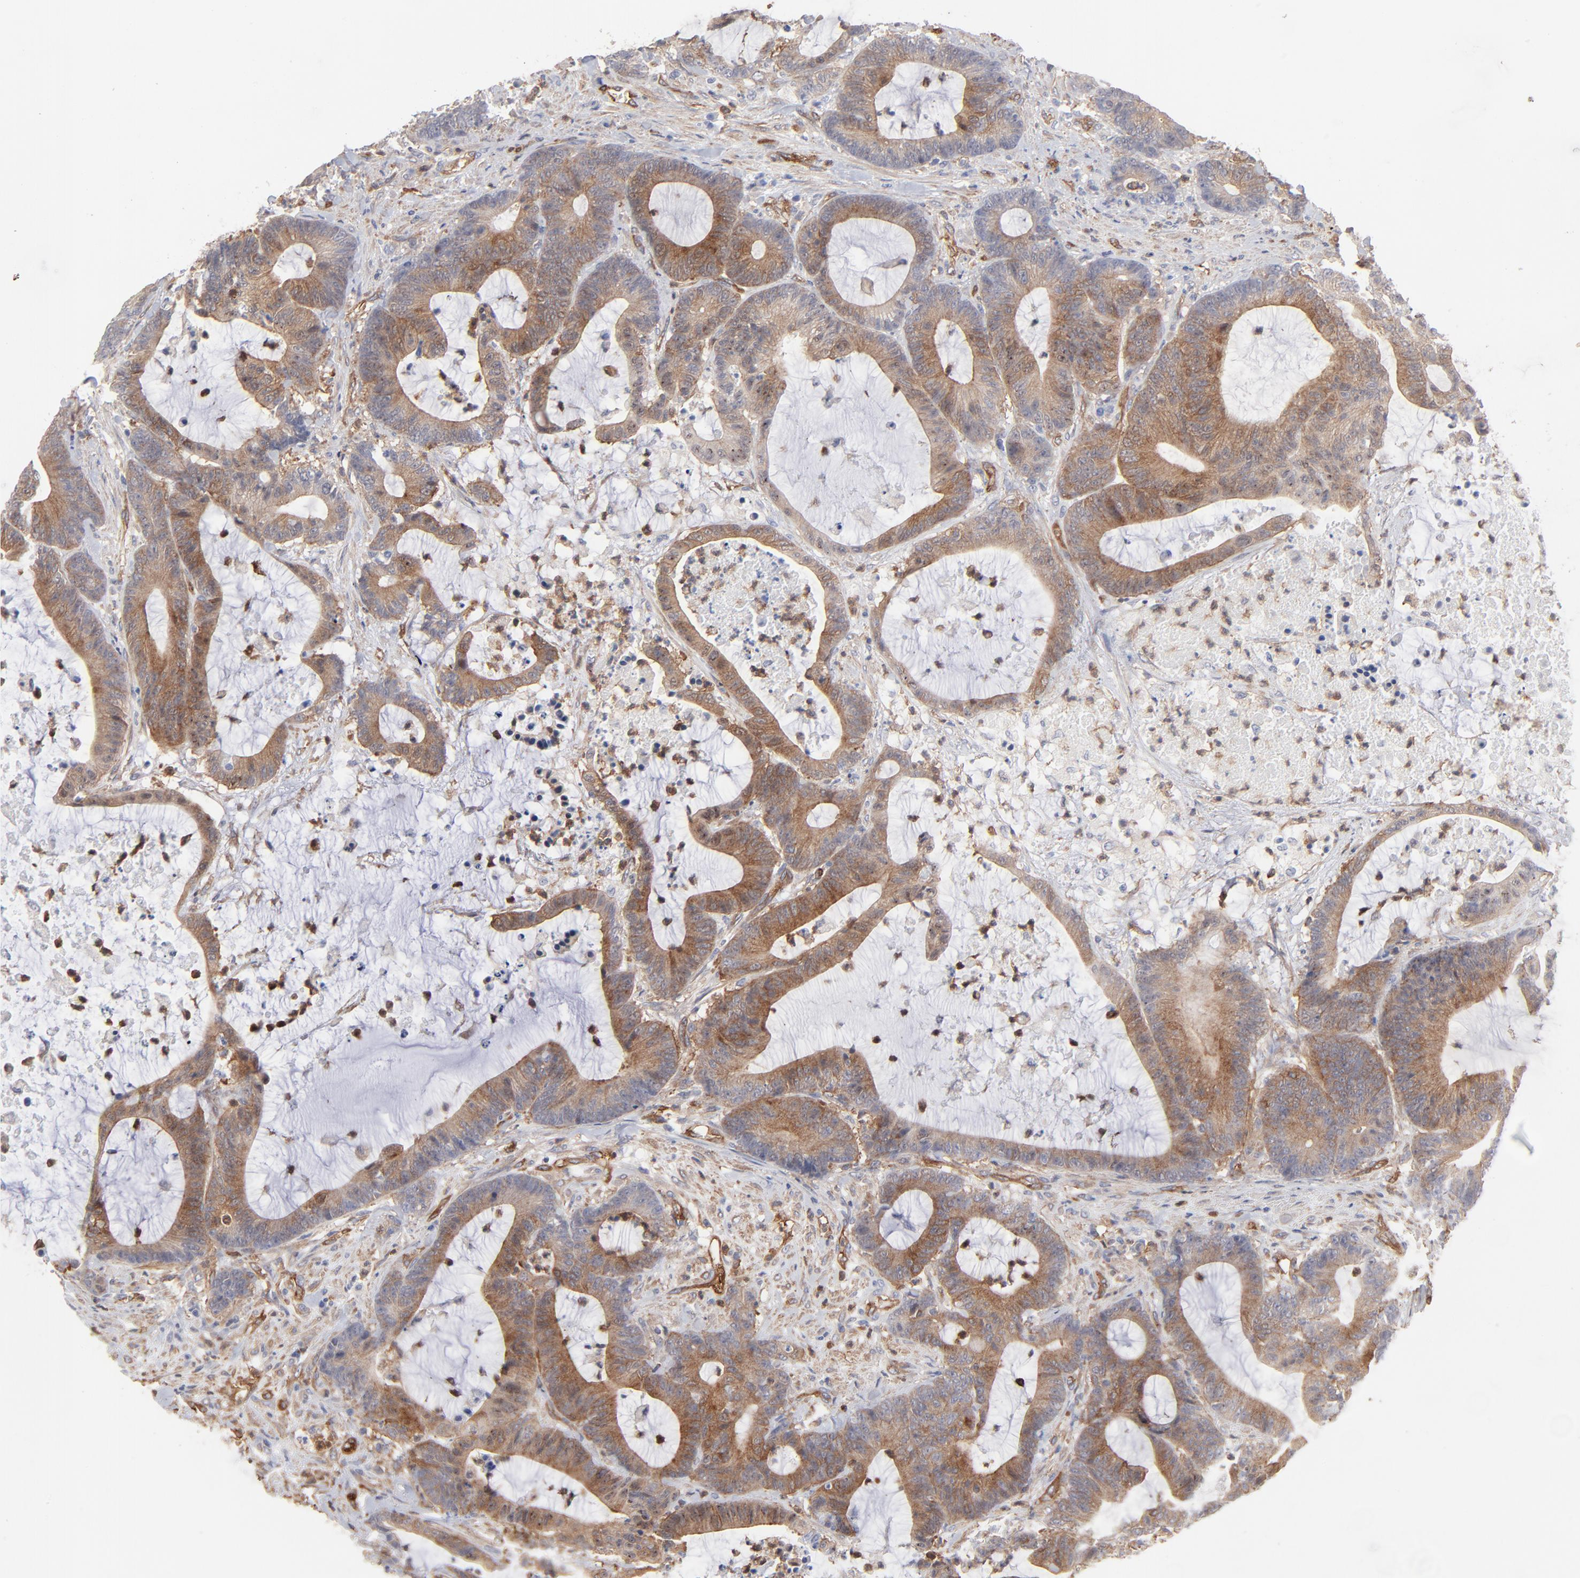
{"staining": {"intensity": "moderate", "quantity": ">75%", "location": "cytoplasmic/membranous"}, "tissue": "colorectal cancer", "cell_type": "Tumor cells", "image_type": "cancer", "snomed": [{"axis": "morphology", "description": "Adenocarcinoma, NOS"}, {"axis": "topography", "description": "Colon"}], "caption": "Protein expression by immunohistochemistry (IHC) reveals moderate cytoplasmic/membranous expression in approximately >75% of tumor cells in colorectal cancer (adenocarcinoma).", "gene": "PXN", "patient": {"sex": "female", "age": 84}}